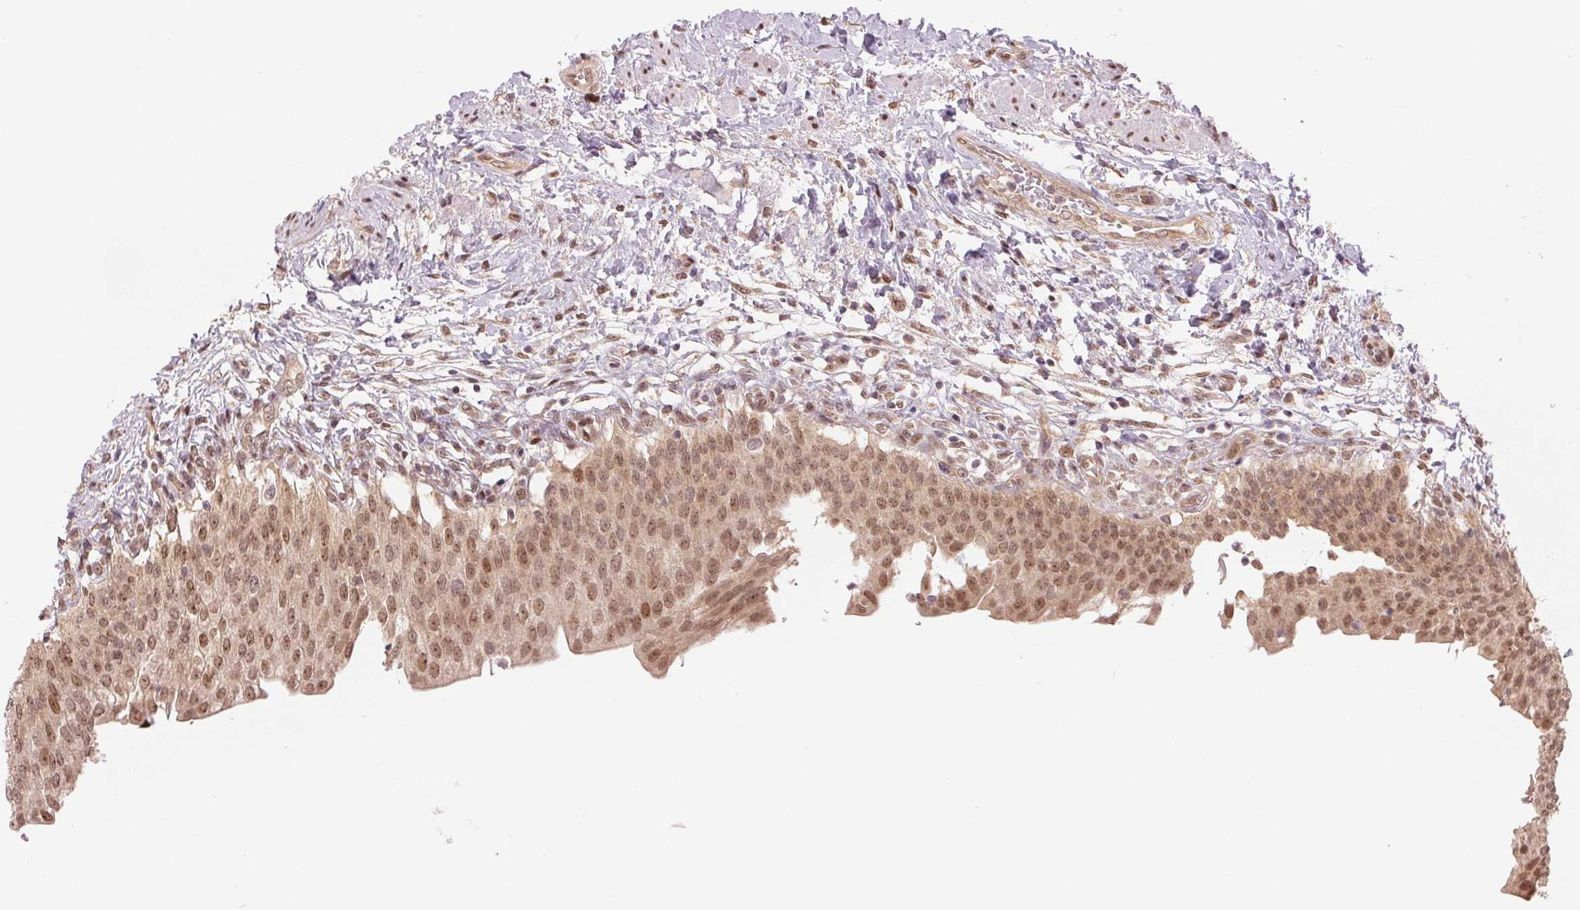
{"staining": {"intensity": "moderate", "quantity": ">75%", "location": "nuclear"}, "tissue": "urinary bladder", "cell_type": "Urothelial cells", "image_type": "normal", "snomed": [{"axis": "morphology", "description": "Normal tissue, NOS"}, {"axis": "topography", "description": "Urinary bladder"}, {"axis": "topography", "description": "Peripheral nerve tissue"}], "caption": "Brown immunohistochemical staining in unremarkable urinary bladder demonstrates moderate nuclear expression in about >75% of urothelial cells.", "gene": "ERI3", "patient": {"sex": "female", "age": 60}}